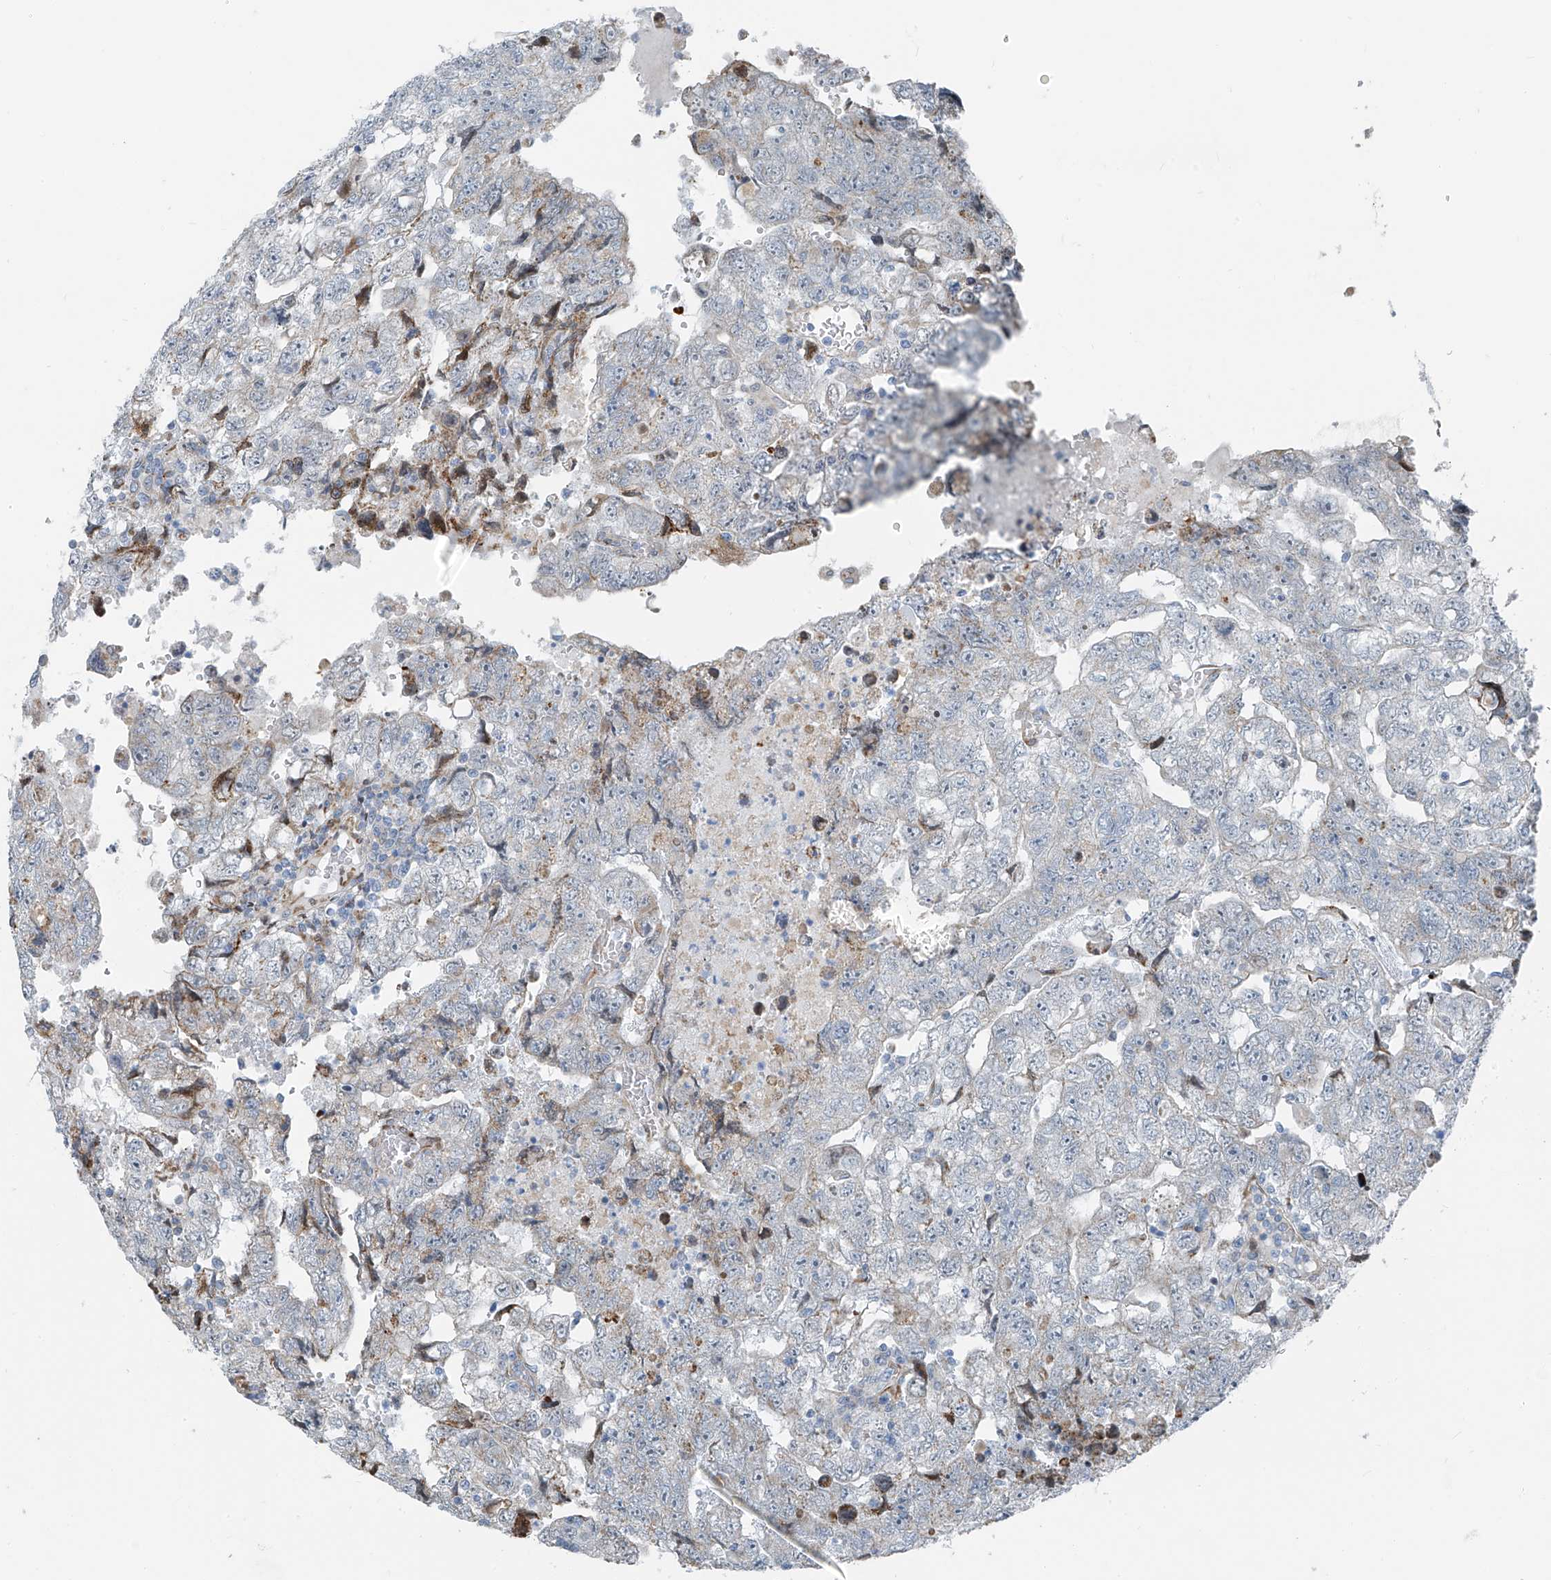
{"staining": {"intensity": "negative", "quantity": "none", "location": "none"}, "tissue": "testis cancer", "cell_type": "Tumor cells", "image_type": "cancer", "snomed": [{"axis": "morphology", "description": "Carcinoma, Embryonal, NOS"}, {"axis": "topography", "description": "Testis"}], "caption": "This is a image of immunohistochemistry (IHC) staining of testis cancer, which shows no staining in tumor cells. Brightfield microscopy of IHC stained with DAB (3,3'-diaminobenzidine) (brown) and hematoxylin (blue), captured at high magnification.", "gene": "HIC2", "patient": {"sex": "male", "age": 36}}